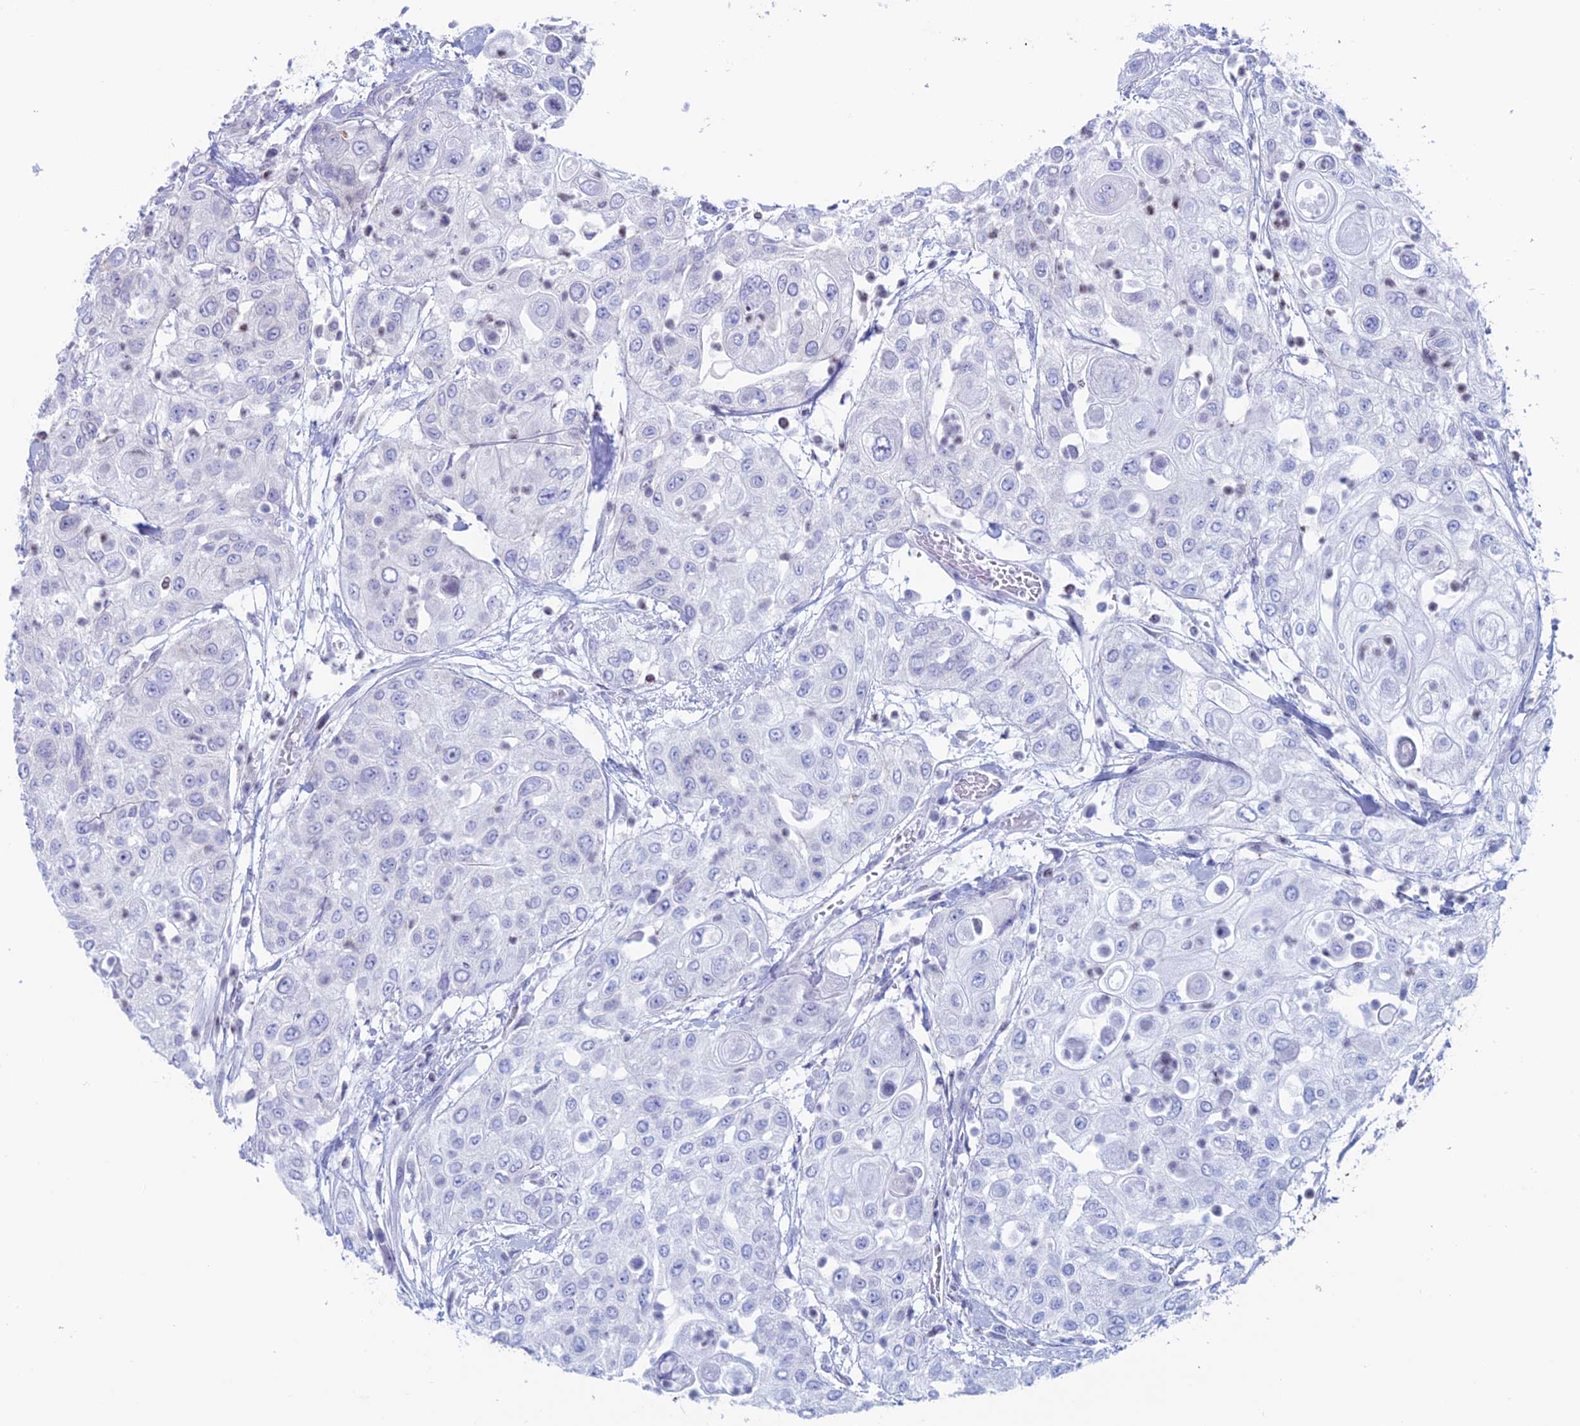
{"staining": {"intensity": "negative", "quantity": "none", "location": "none"}, "tissue": "urothelial cancer", "cell_type": "Tumor cells", "image_type": "cancer", "snomed": [{"axis": "morphology", "description": "Urothelial carcinoma, High grade"}, {"axis": "topography", "description": "Urinary bladder"}], "caption": "IHC of human urothelial carcinoma (high-grade) demonstrates no positivity in tumor cells.", "gene": "CERS6", "patient": {"sex": "female", "age": 79}}